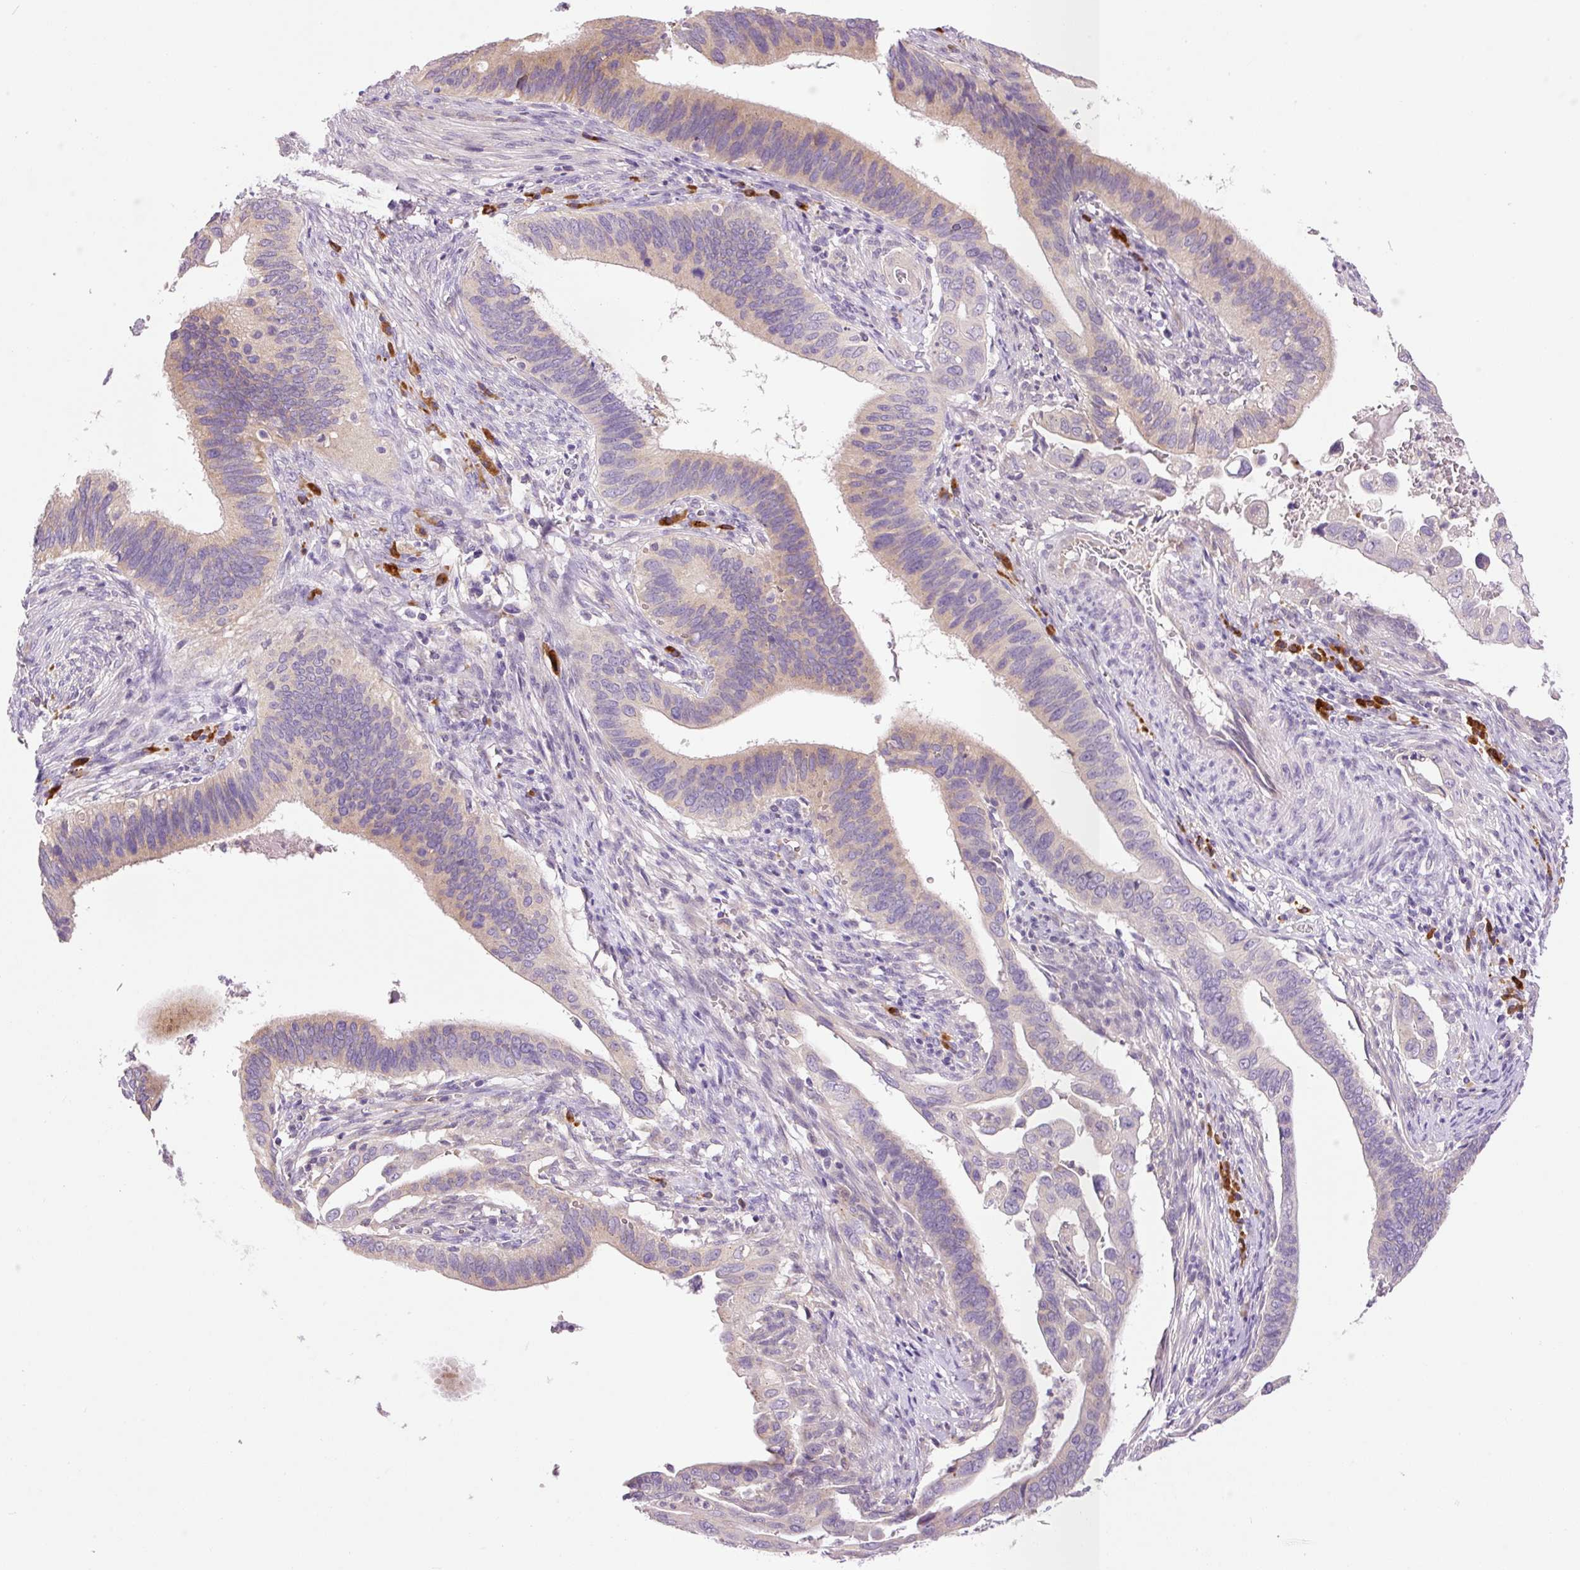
{"staining": {"intensity": "weak", "quantity": "25%-75%", "location": "cytoplasmic/membranous"}, "tissue": "cervical cancer", "cell_type": "Tumor cells", "image_type": "cancer", "snomed": [{"axis": "morphology", "description": "Adenocarcinoma, NOS"}, {"axis": "topography", "description": "Cervix"}], "caption": "The photomicrograph shows a brown stain indicating the presence of a protein in the cytoplasmic/membranous of tumor cells in cervical cancer.", "gene": "PNPLA5", "patient": {"sex": "female", "age": 42}}